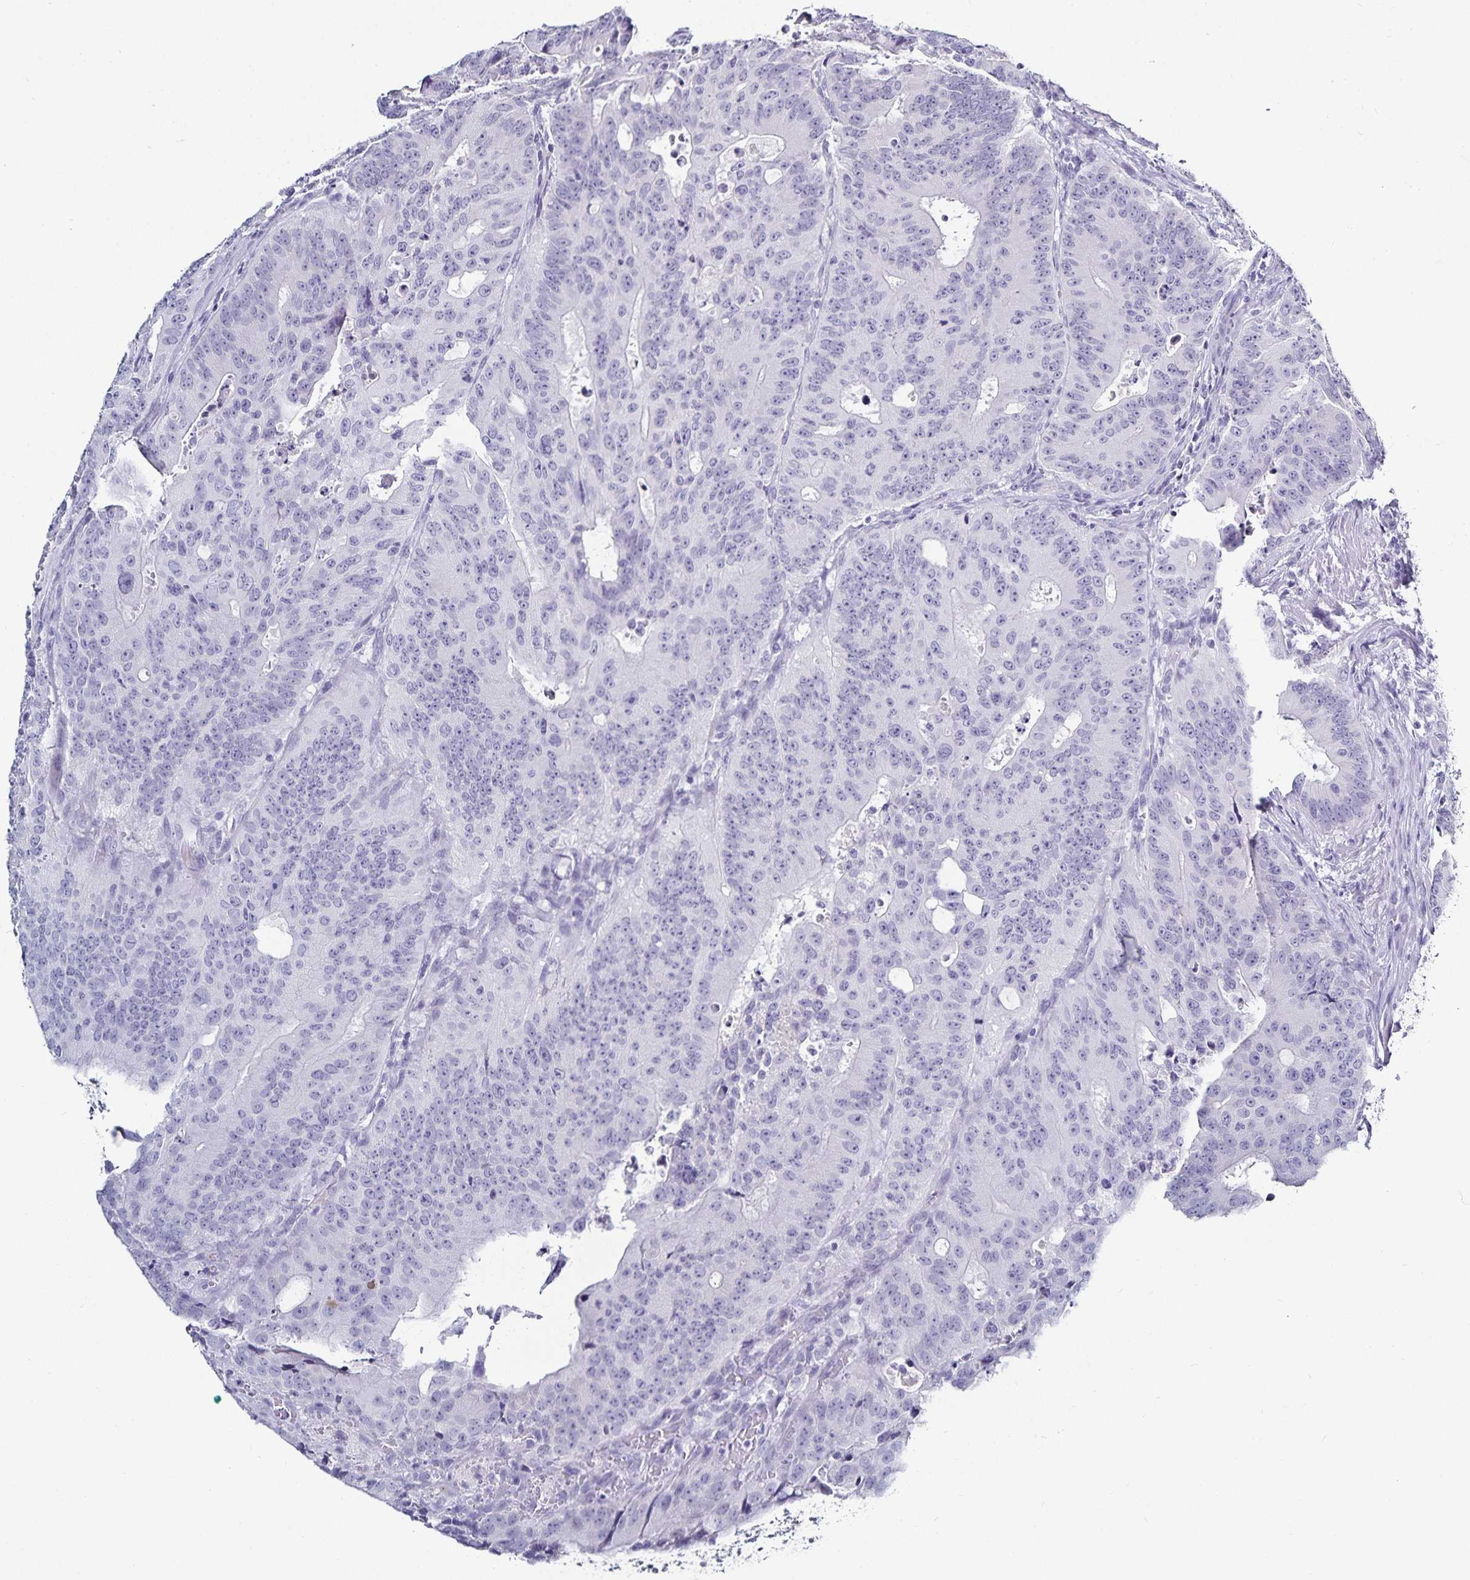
{"staining": {"intensity": "negative", "quantity": "none", "location": "none"}, "tissue": "colorectal cancer", "cell_type": "Tumor cells", "image_type": "cancer", "snomed": [{"axis": "morphology", "description": "Adenocarcinoma, NOS"}, {"axis": "topography", "description": "Colon"}], "caption": "An immunohistochemistry photomicrograph of adenocarcinoma (colorectal) is shown. There is no staining in tumor cells of adenocarcinoma (colorectal). Brightfield microscopy of IHC stained with DAB (3,3'-diaminobenzidine) (brown) and hematoxylin (blue), captured at high magnification.", "gene": "TTR", "patient": {"sex": "male", "age": 62}}